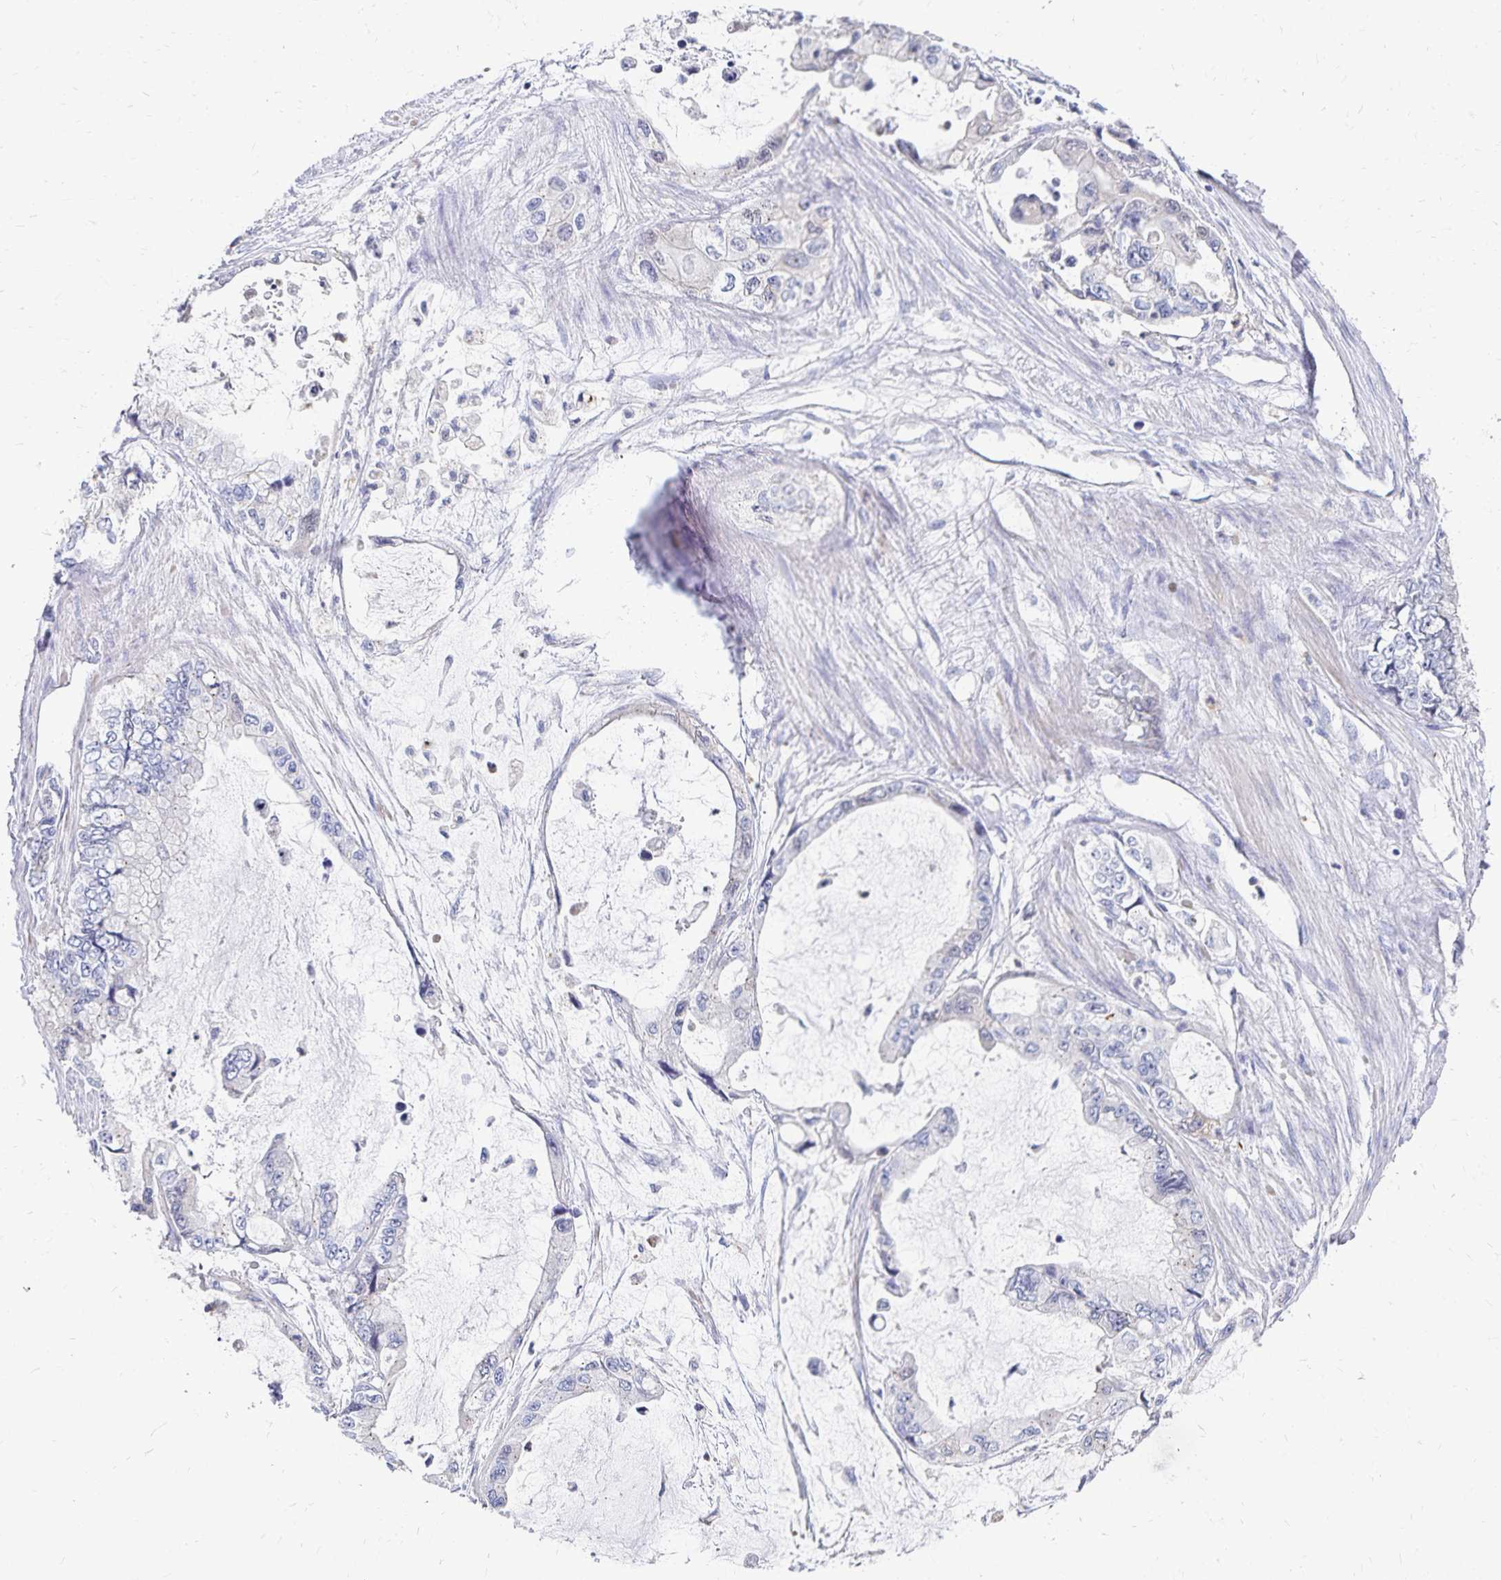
{"staining": {"intensity": "negative", "quantity": "none", "location": "none"}, "tissue": "stomach cancer", "cell_type": "Tumor cells", "image_type": "cancer", "snomed": [{"axis": "morphology", "description": "Adenocarcinoma, NOS"}, {"axis": "topography", "description": "Pancreas"}, {"axis": "topography", "description": "Stomach, upper"}, {"axis": "topography", "description": "Stomach"}], "caption": "This is an immunohistochemistry image of stomach cancer (adenocarcinoma). There is no staining in tumor cells.", "gene": "PAX5", "patient": {"sex": "male", "age": 77}}